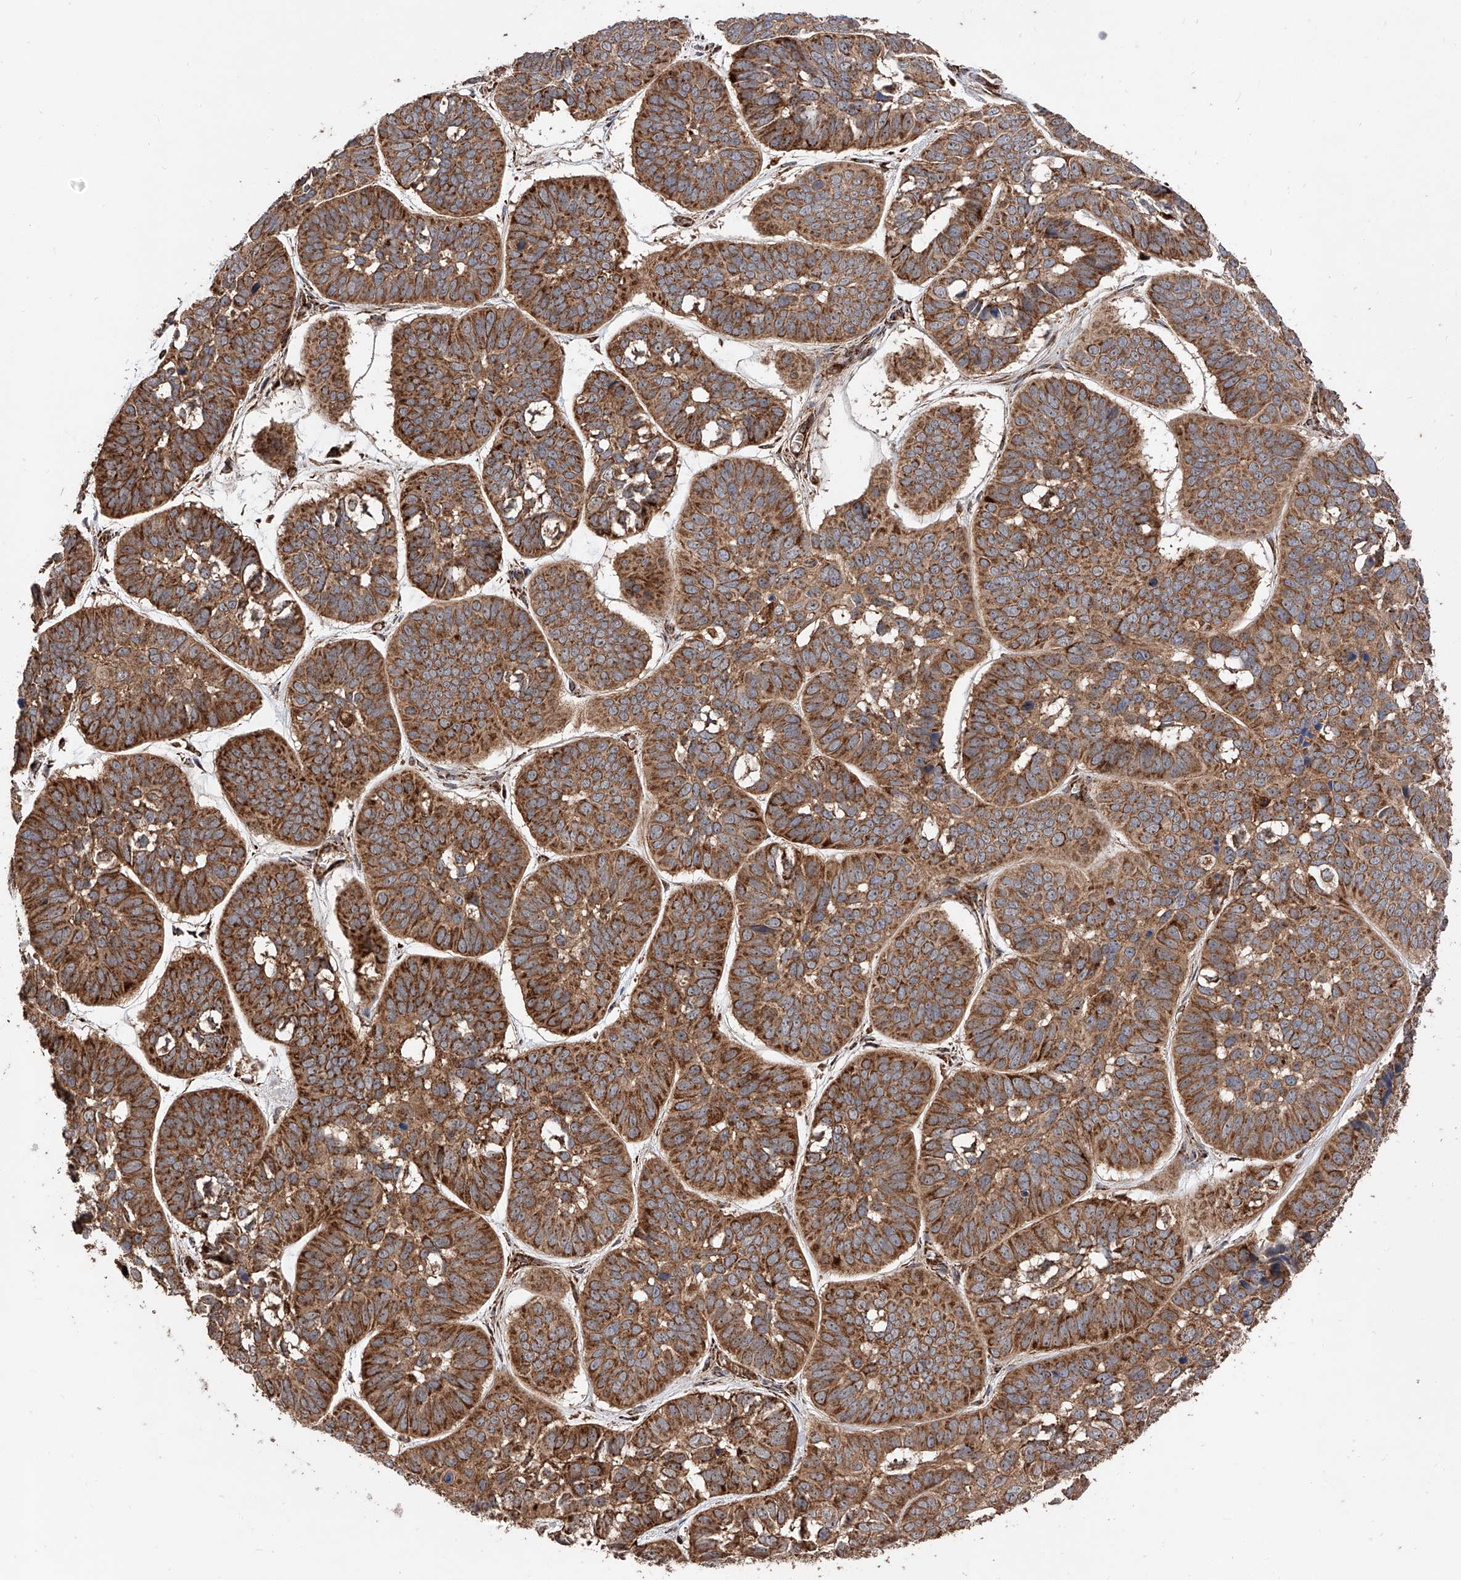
{"staining": {"intensity": "moderate", "quantity": ">75%", "location": "cytoplasmic/membranous"}, "tissue": "skin cancer", "cell_type": "Tumor cells", "image_type": "cancer", "snomed": [{"axis": "morphology", "description": "Basal cell carcinoma"}, {"axis": "topography", "description": "Skin"}], "caption": "Immunohistochemical staining of skin basal cell carcinoma exhibits moderate cytoplasmic/membranous protein staining in about >75% of tumor cells. (IHC, brightfield microscopy, high magnification).", "gene": "PISD", "patient": {"sex": "male", "age": 62}}